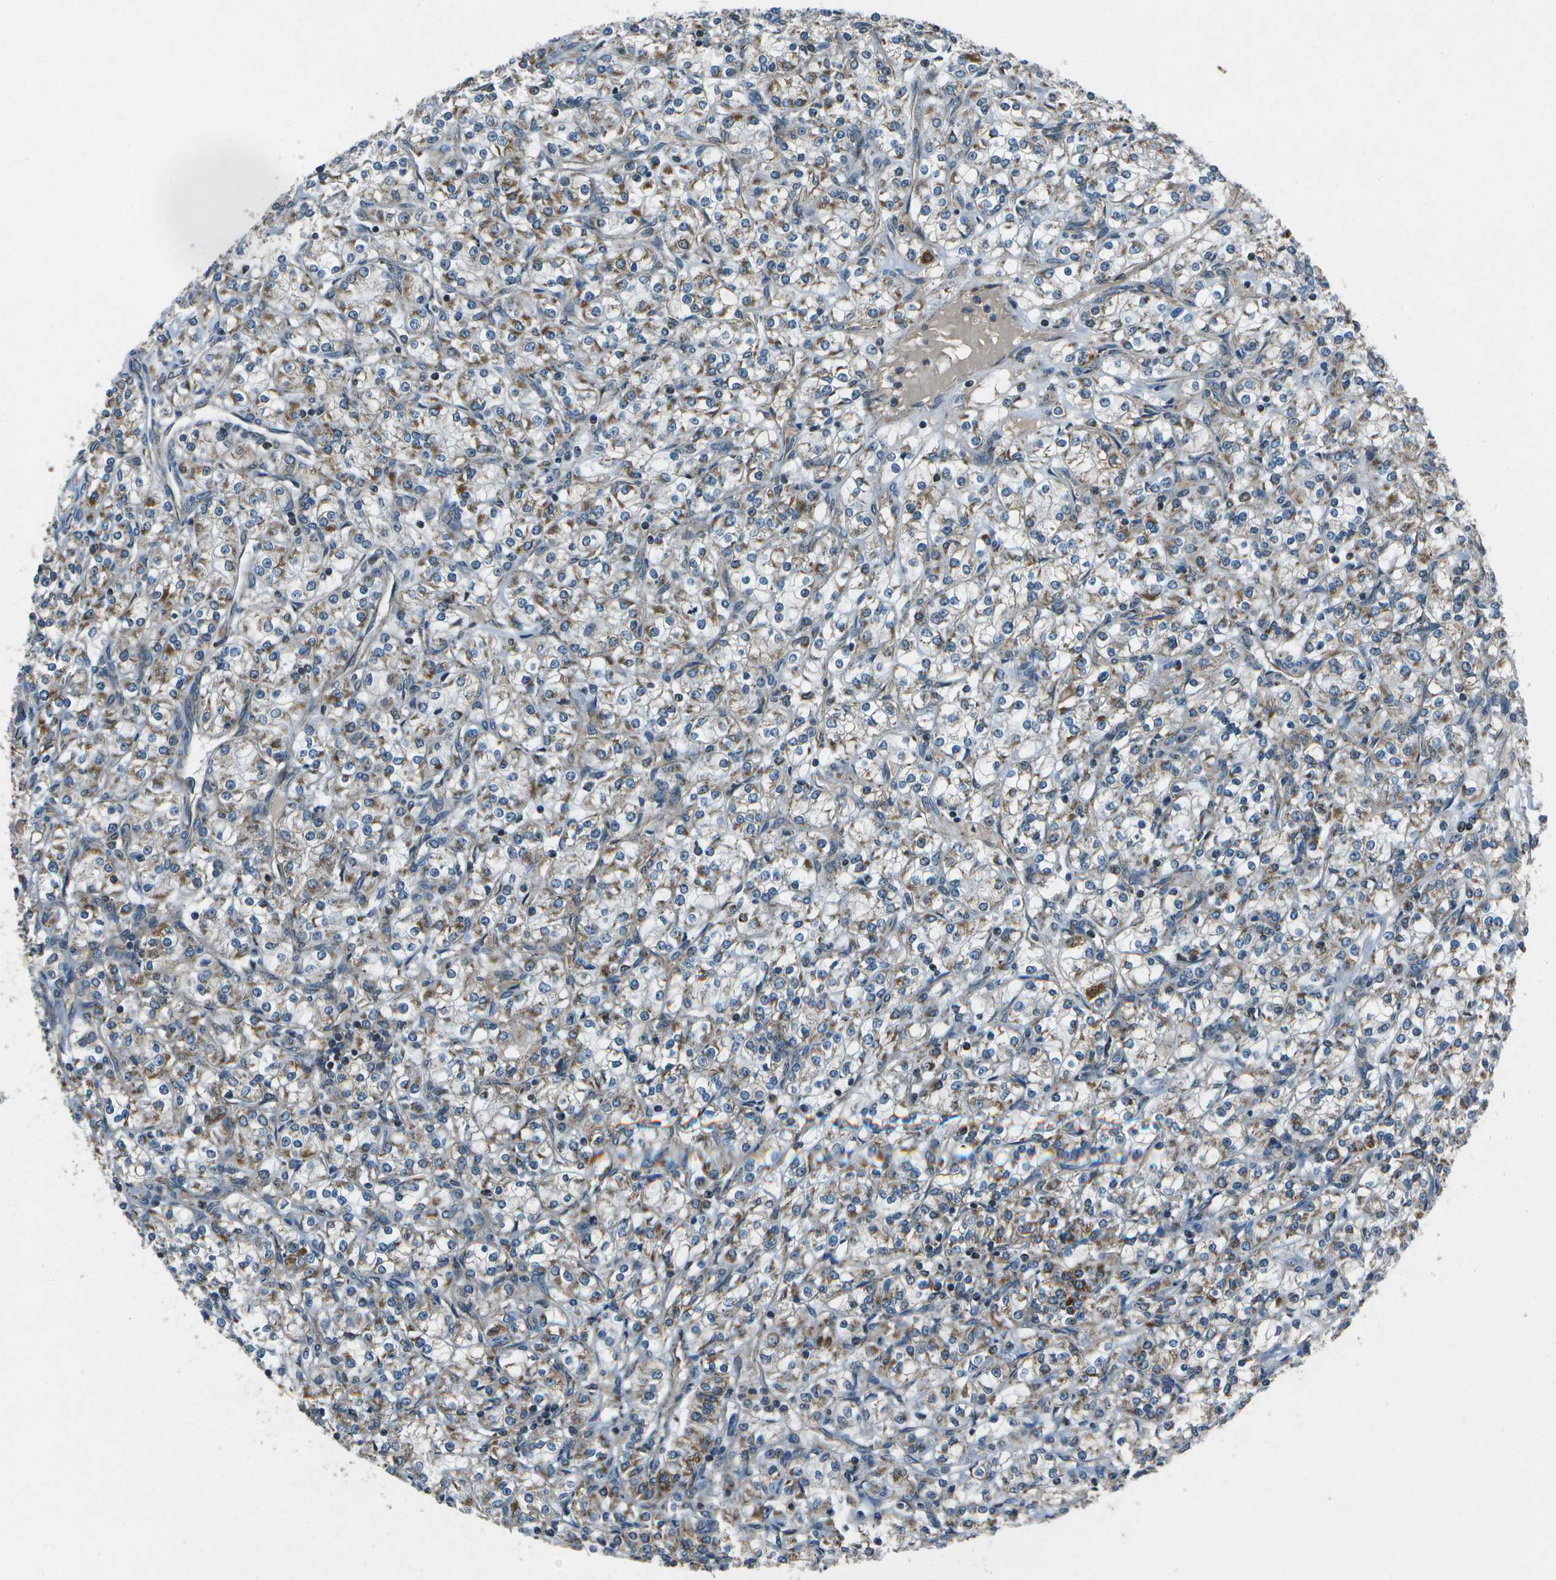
{"staining": {"intensity": "moderate", "quantity": "25%-75%", "location": "cytoplasmic/membranous"}, "tissue": "renal cancer", "cell_type": "Tumor cells", "image_type": "cancer", "snomed": [{"axis": "morphology", "description": "Adenocarcinoma, NOS"}, {"axis": "topography", "description": "Kidney"}], "caption": "Adenocarcinoma (renal) stained with a brown dye shows moderate cytoplasmic/membranous positive expression in approximately 25%-75% of tumor cells.", "gene": "EIF2AK1", "patient": {"sex": "male", "age": 77}}